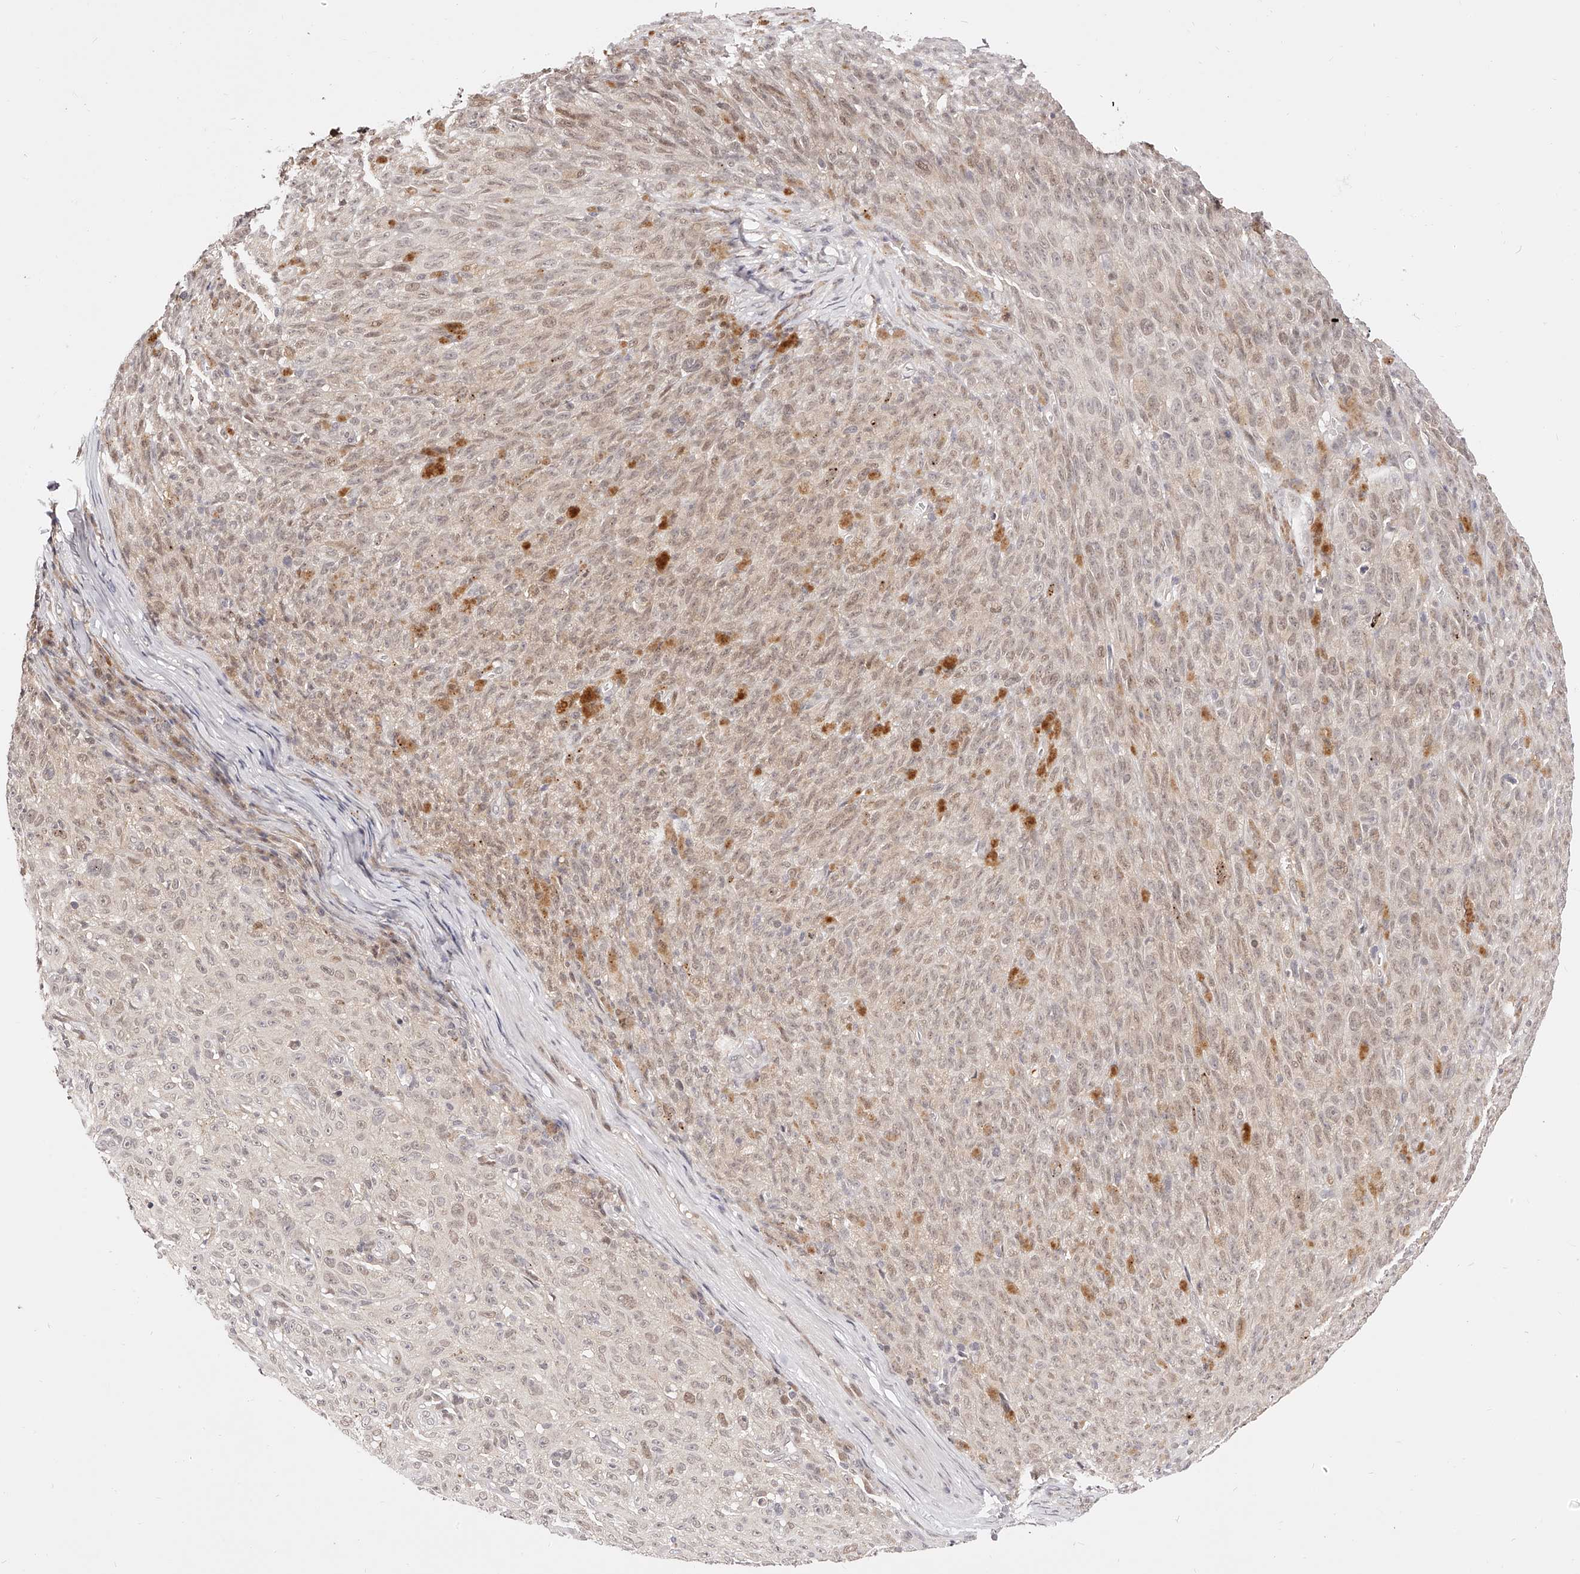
{"staining": {"intensity": "weak", "quantity": "25%-75%", "location": "cytoplasmic/membranous,nuclear"}, "tissue": "melanoma", "cell_type": "Tumor cells", "image_type": "cancer", "snomed": [{"axis": "morphology", "description": "Malignant melanoma, NOS"}, {"axis": "topography", "description": "Skin"}], "caption": "Malignant melanoma stained for a protein (brown) demonstrates weak cytoplasmic/membranous and nuclear positive staining in approximately 25%-75% of tumor cells.", "gene": "USF3", "patient": {"sex": "female", "age": 82}}